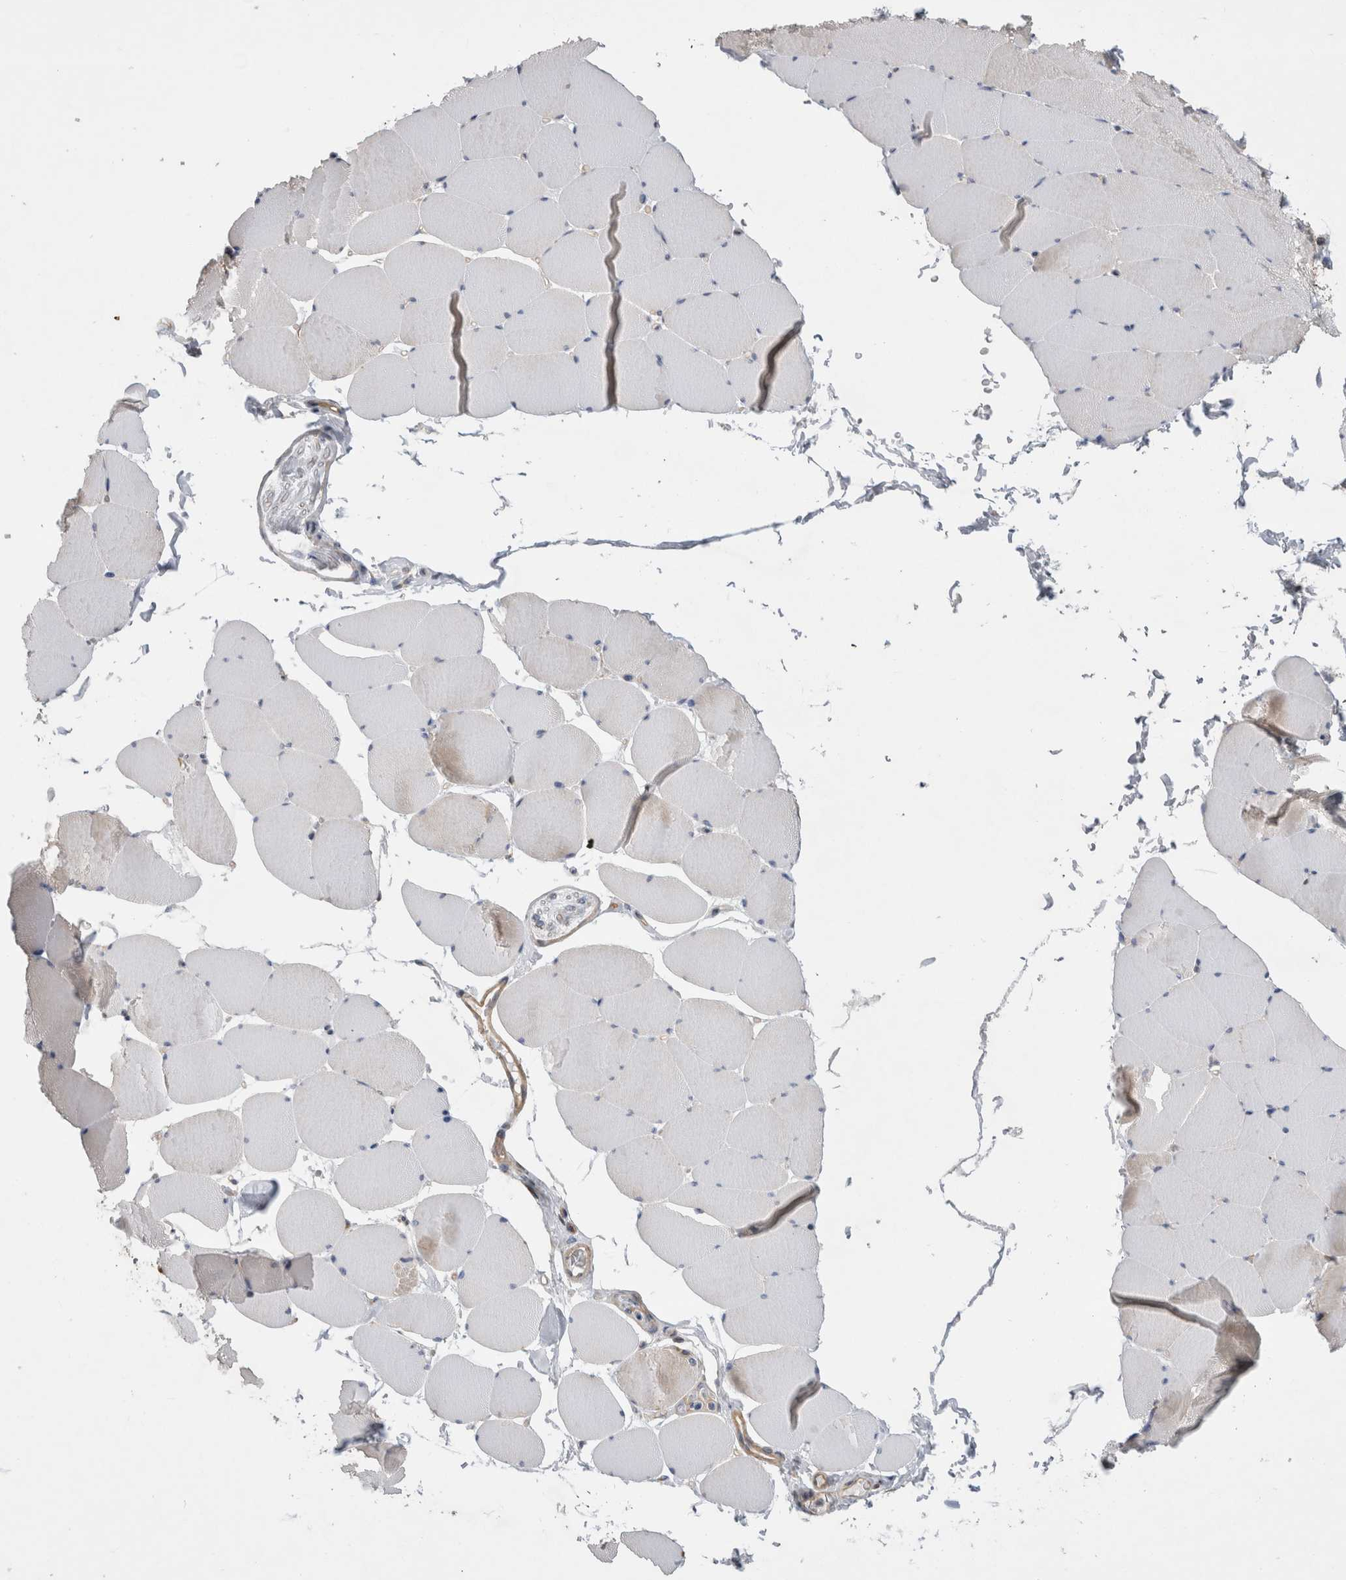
{"staining": {"intensity": "weak", "quantity": "25%-75%", "location": "cytoplasmic/membranous"}, "tissue": "skeletal muscle", "cell_type": "Myocytes", "image_type": "normal", "snomed": [{"axis": "morphology", "description": "Normal tissue, NOS"}, {"axis": "topography", "description": "Skeletal muscle"}], "caption": "DAB (3,3'-diaminobenzidine) immunohistochemical staining of normal skeletal muscle reveals weak cytoplasmic/membranous protein expression in about 25%-75% of myocytes.", "gene": "PDCD10", "patient": {"sex": "male", "age": 62}}